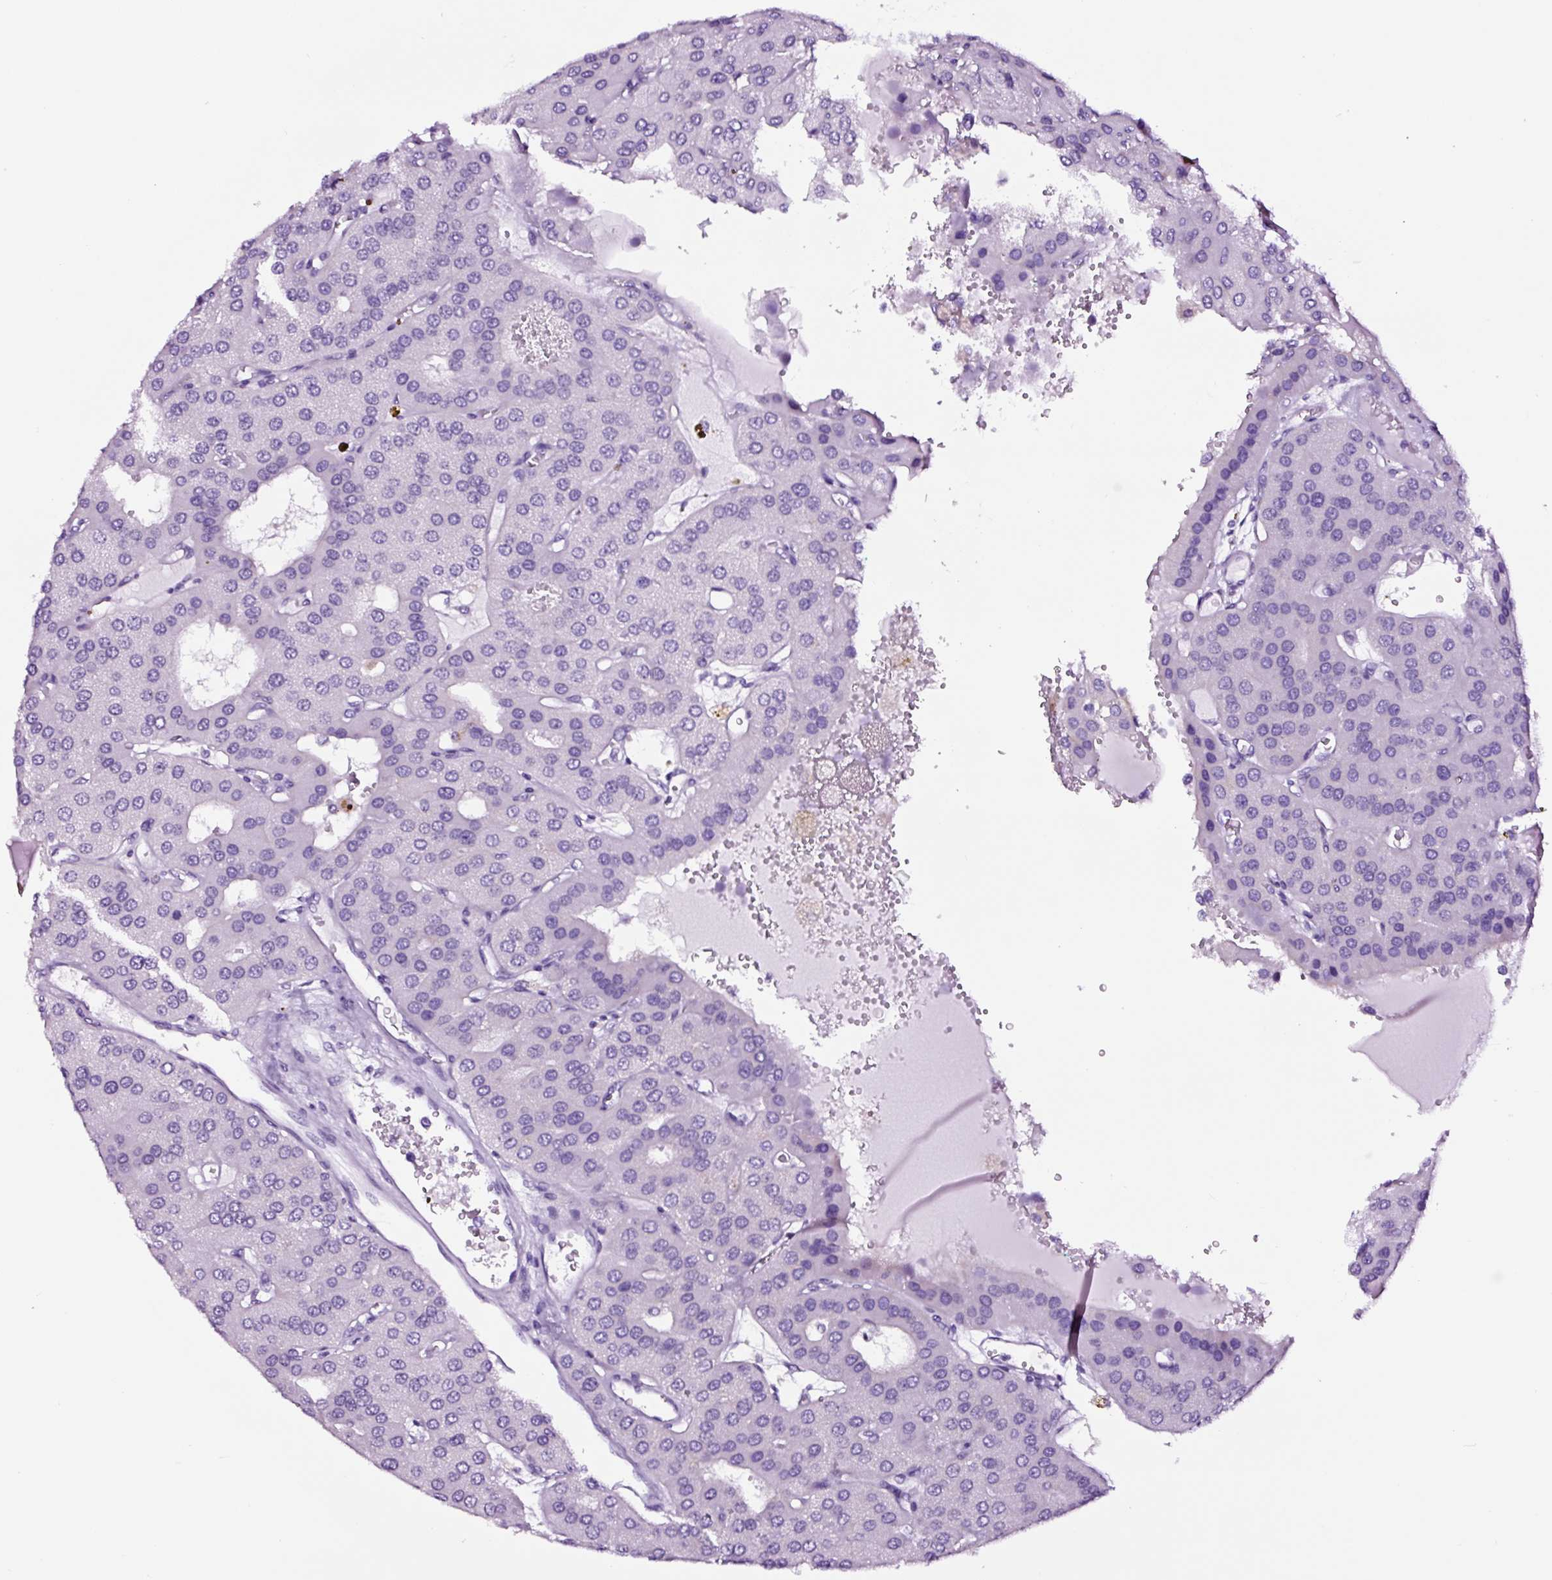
{"staining": {"intensity": "negative", "quantity": "none", "location": "none"}, "tissue": "parathyroid gland", "cell_type": "Glandular cells", "image_type": "normal", "snomed": [{"axis": "morphology", "description": "Normal tissue, NOS"}, {"axis": "morphology", "description": "Adenoma, NOS"}, {"axis": "topography", "description": "Parathyroid gland"}], "caption": "A micrograph of parathyroid gland stained for a protein exhibits no brown staining in glandular cells.", "gene": "FBXL7", "patient": {"sex": "female", "age": 86}}